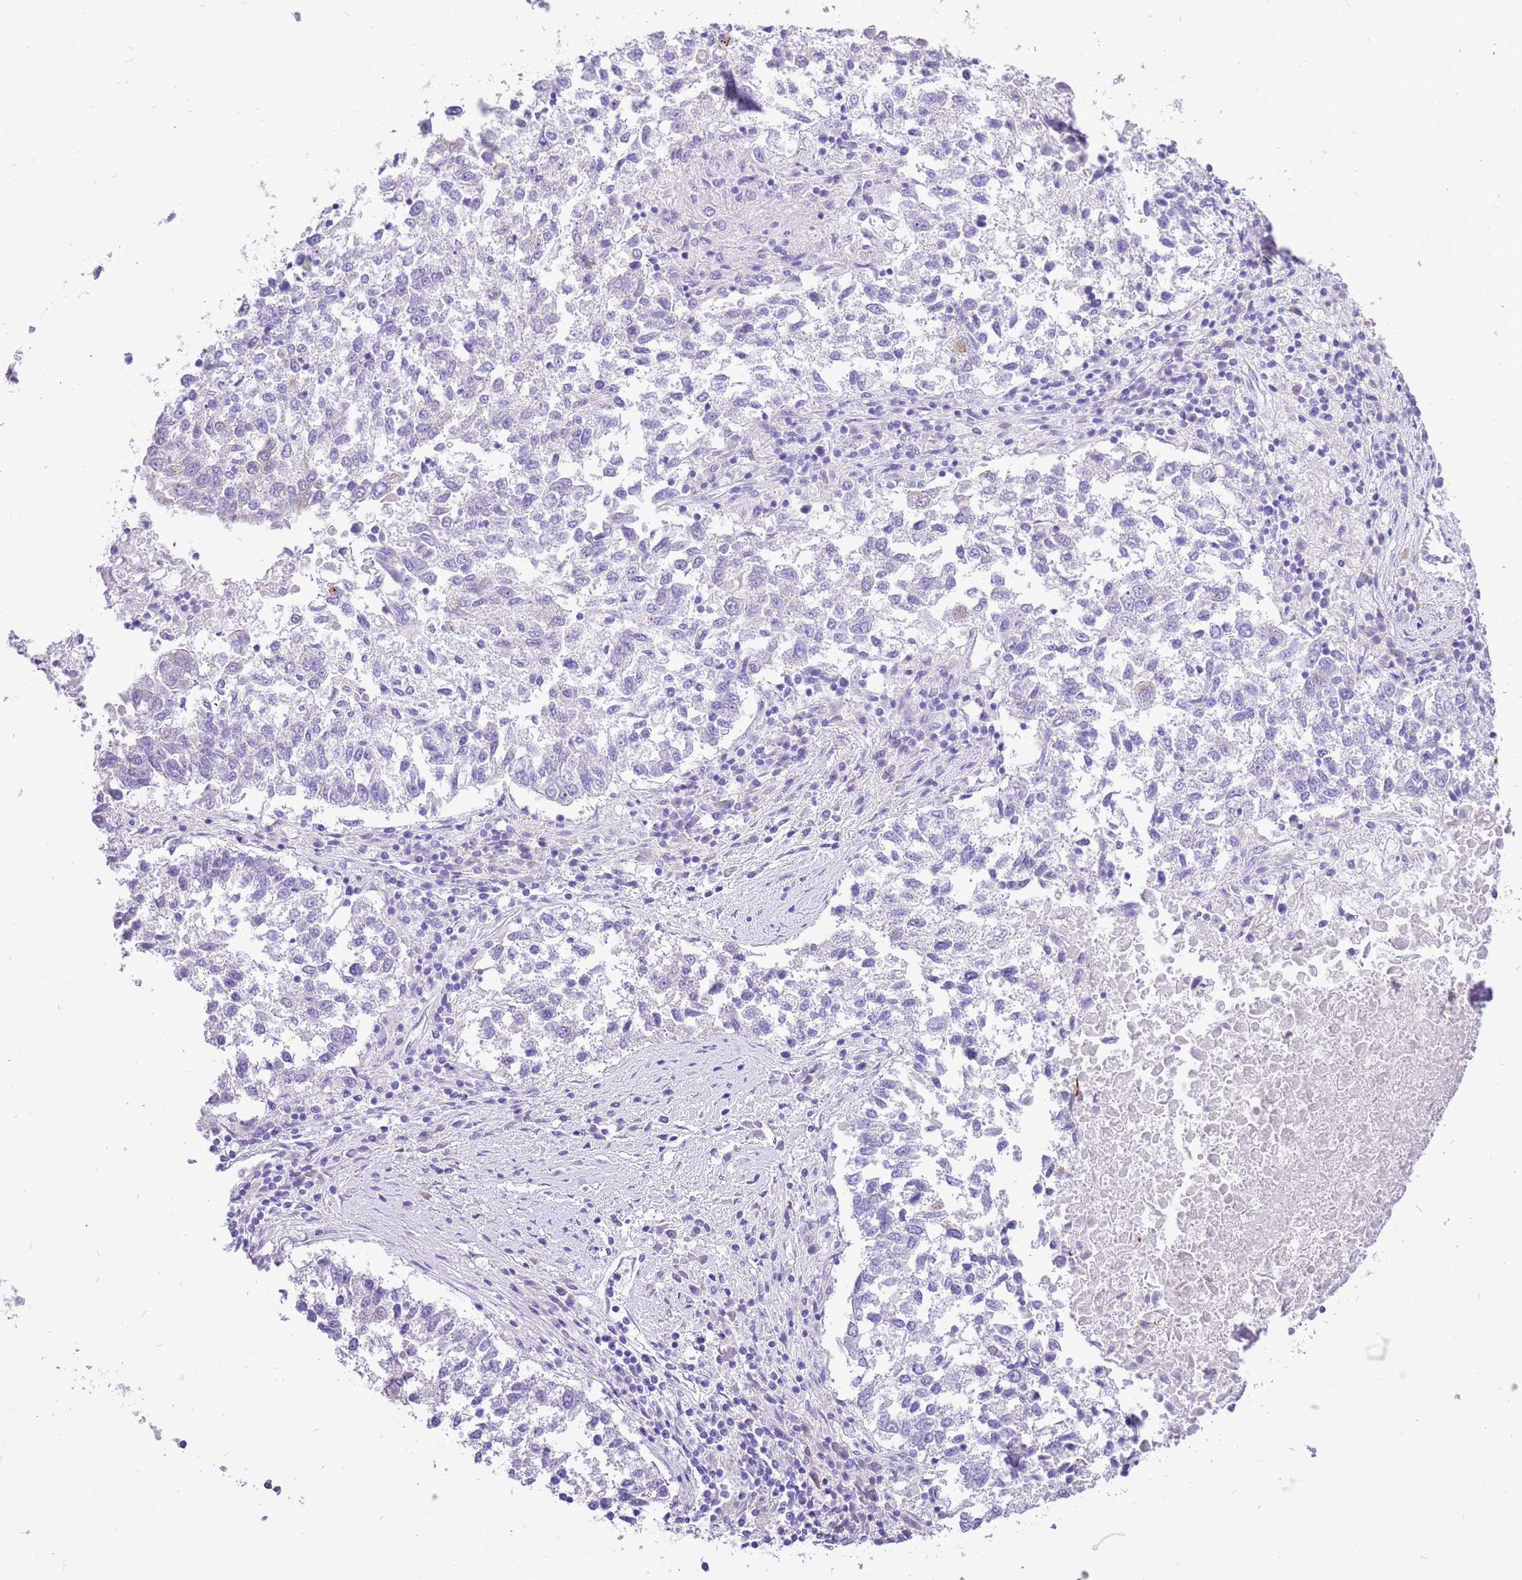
{"staining": {"intensity": "negative", "quantity": "none", "location": "none"}, "tissue": "lung cancer", "cell_type": "Tumor cells", "image_type": "cancer", "snomed": [{"axis": "morphology", "description": "Squamous cell carcinoma, NOS"}, {"axis": "topography", "description": "Lung"}], "caption": "Immunohistochemistry of lung cancer (squamous cell carcinoma) shows no staining in tumor cells.", "gene": "R3HDM4", "patient": {"sex": "male", "age": 73}}